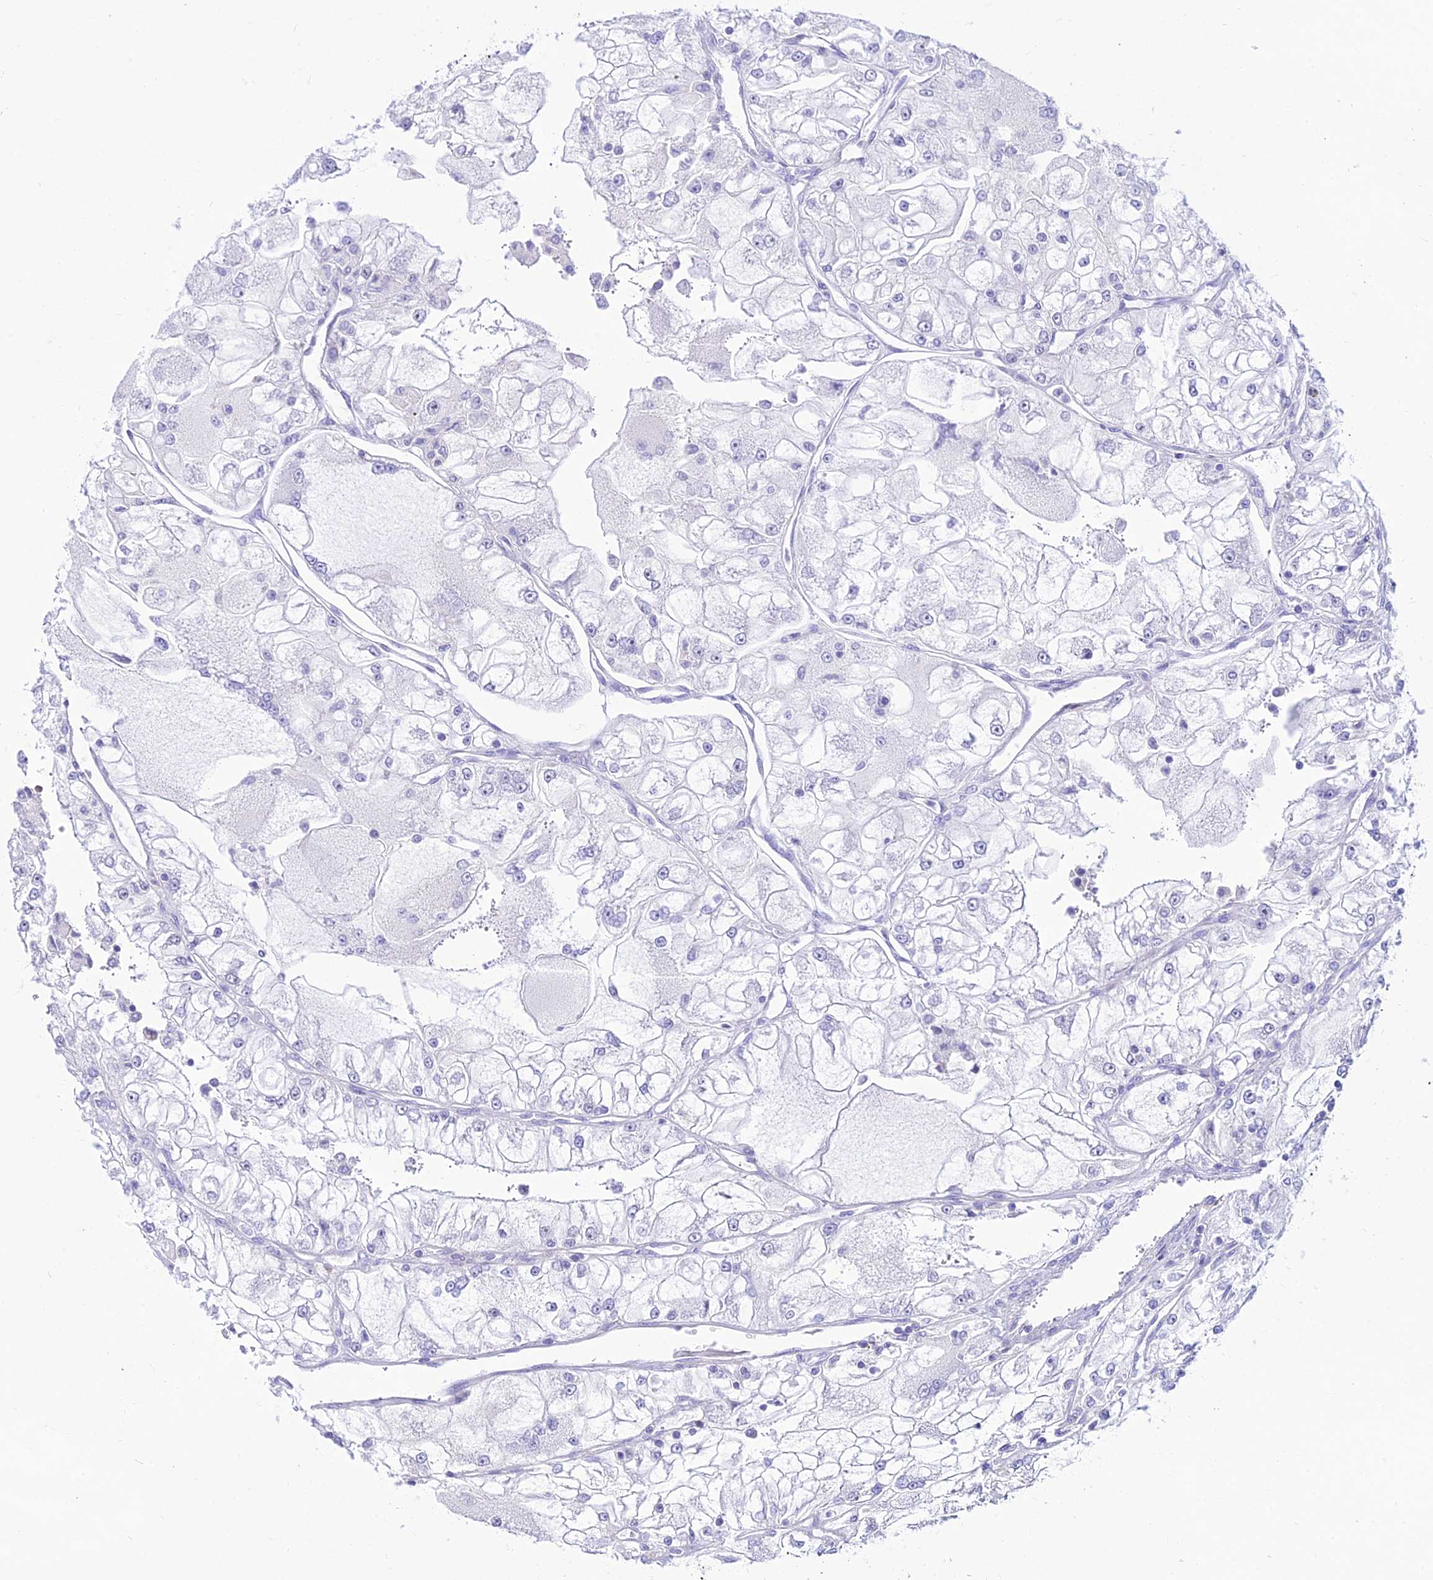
{"staining": {"intensity": "negative", "quantity": "none", "location": "none"}, "tissue": "renal cancer", "cell_type": "Tumor cells", "image_type": "cancer", "snomed": [{"axis": "morphology", "description": "Adenocarcinoma, NOS"}, {"axis": "topography", "description": "Kidney"}], "caption": "Adenocarcinoma (renal) was stained to show a protein in brown. There is no significant positivity in tumor cells.", "gene": "DLX1", "patient": {"sex": "female", "age": 72}}